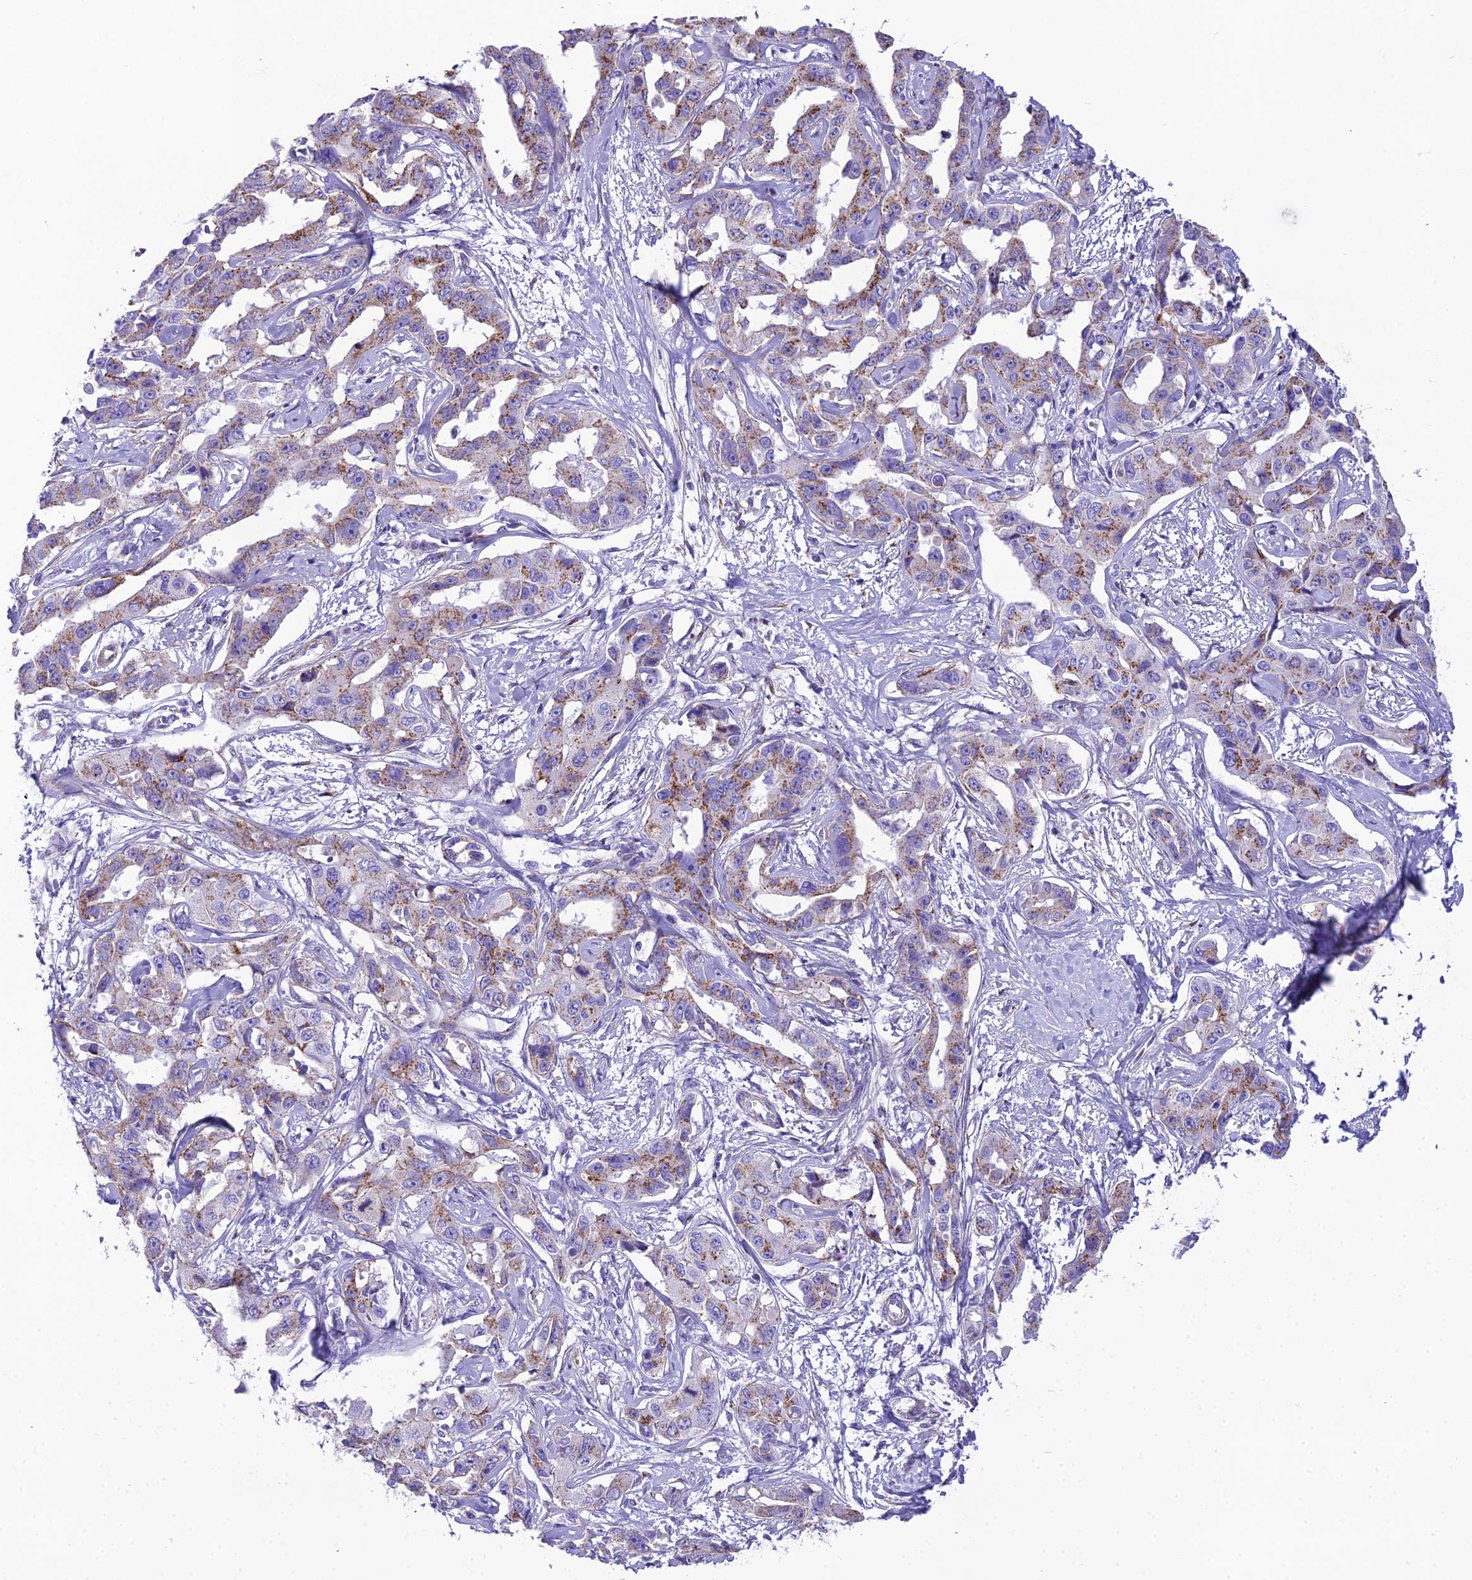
{"staining": {"intensity": "moderate", "quantity": ">75%", "location": "cytoplasmic/membranous"}, "tissue": "liver cancer", "cell_type": "Tumor cells", "image_type": "cancer", "snomed": [{"axis": "morphology", "description": "Cholangiocarcinoma"}, {"axis": "topography", "description": "Liver"}], "caption": "Liver cancer tissue demonstrates moderate cytoplasmic/membranous staining in about >75% of tumor cells, visualized by immunohistochemistry. (Brightfield microscopy of DAB IHC at high magnification).", "gene": "GFRA1", "patient": {"sex": "male", "age": 59}}